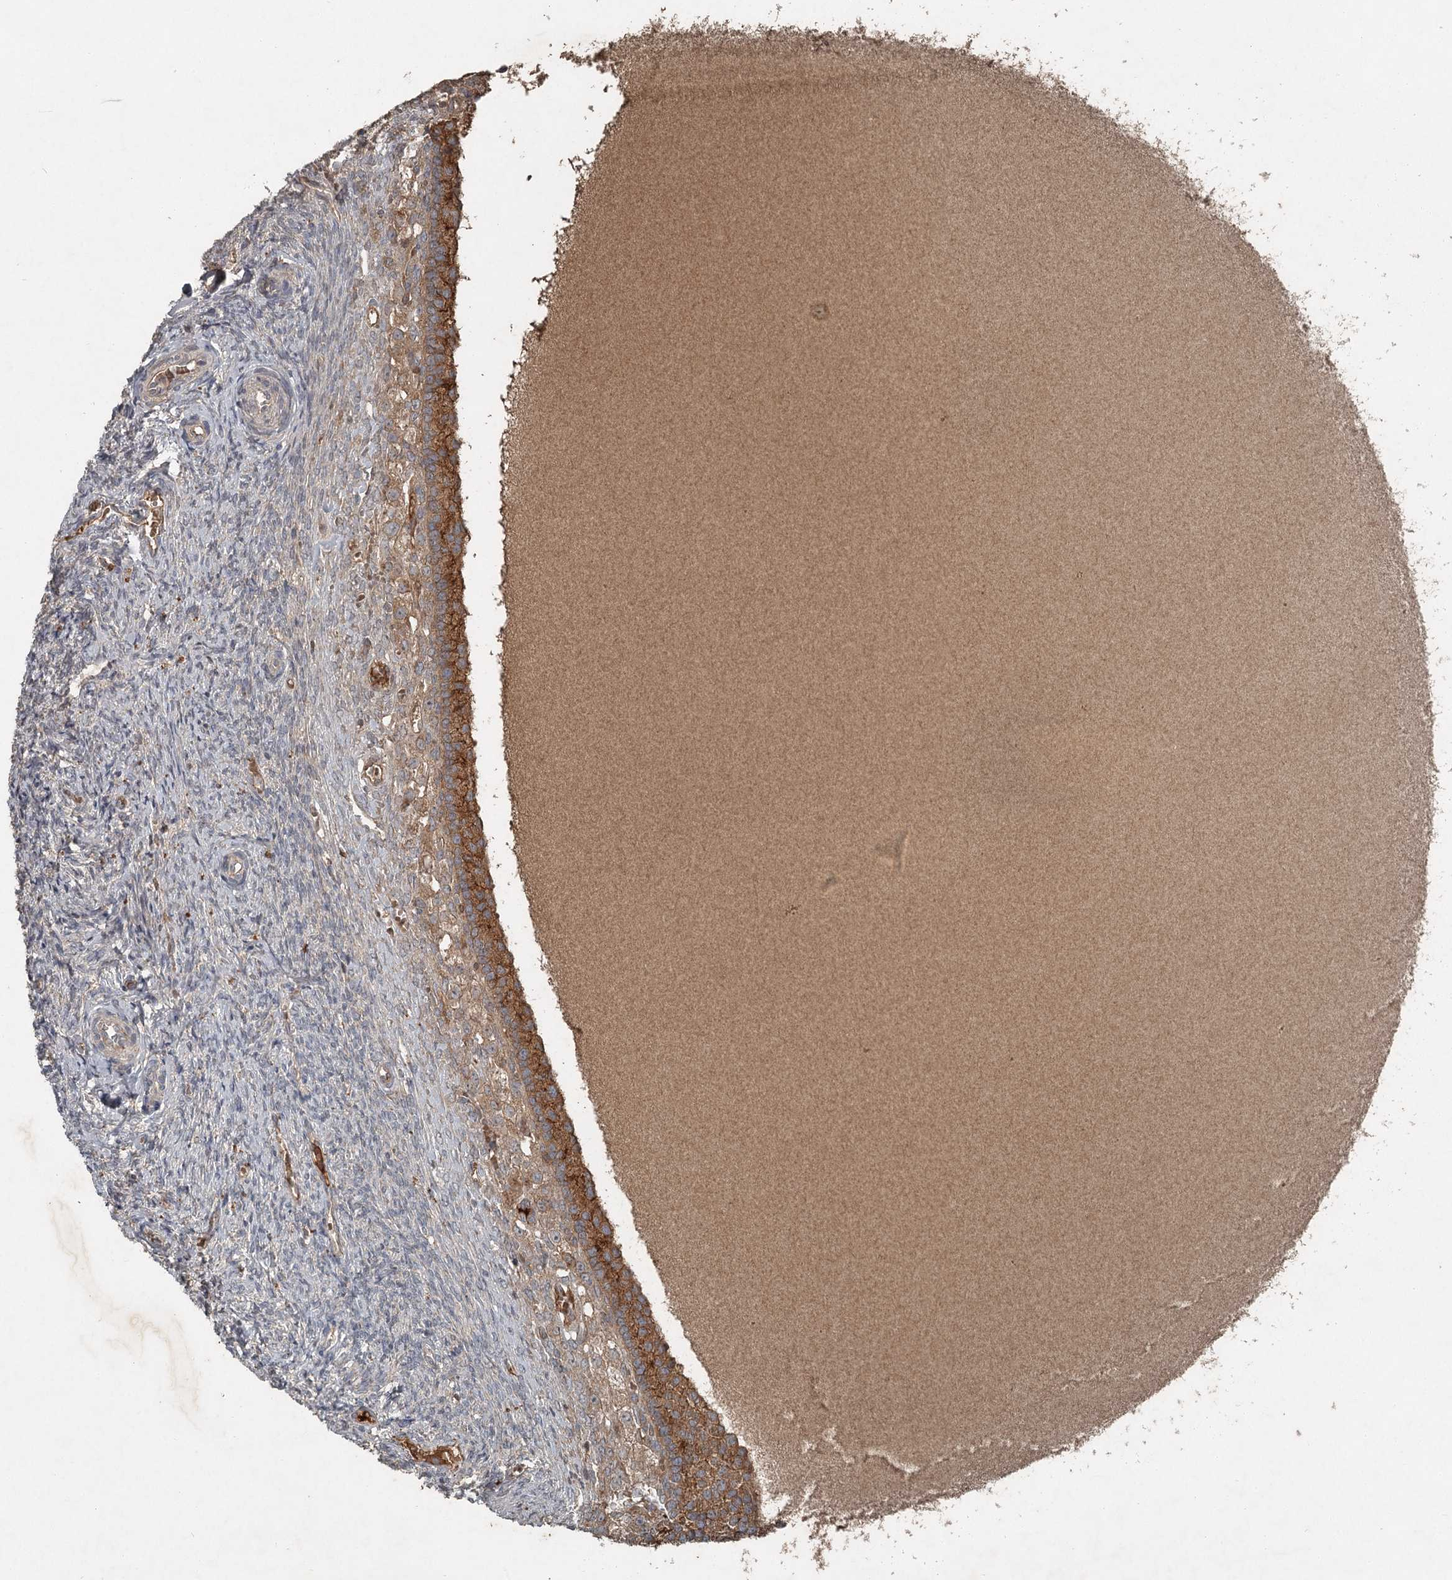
{"staining": {"intensity": "moderate", "quantity": "<25%", "location": "cytoplasmic/membranous"}, "tissue": "ovary", "cell_type": "Ovarian stroma cells", "image_type": "normal", "snomed": [{"axis": "morphology", "description": "Normal tissue, NOS"}, {"axis": "topography", "description": "Ovary"}], "caption": "An image of ovary stained for a protein exhibits moderate cytoplasmic/membranous brown staining in ovarian stroma cells. The protein of interest is shown in brown color, while the nuclei are stained blue.", "gene": "SLC39A8", "patient": {"sex": "female", "age": 41}}